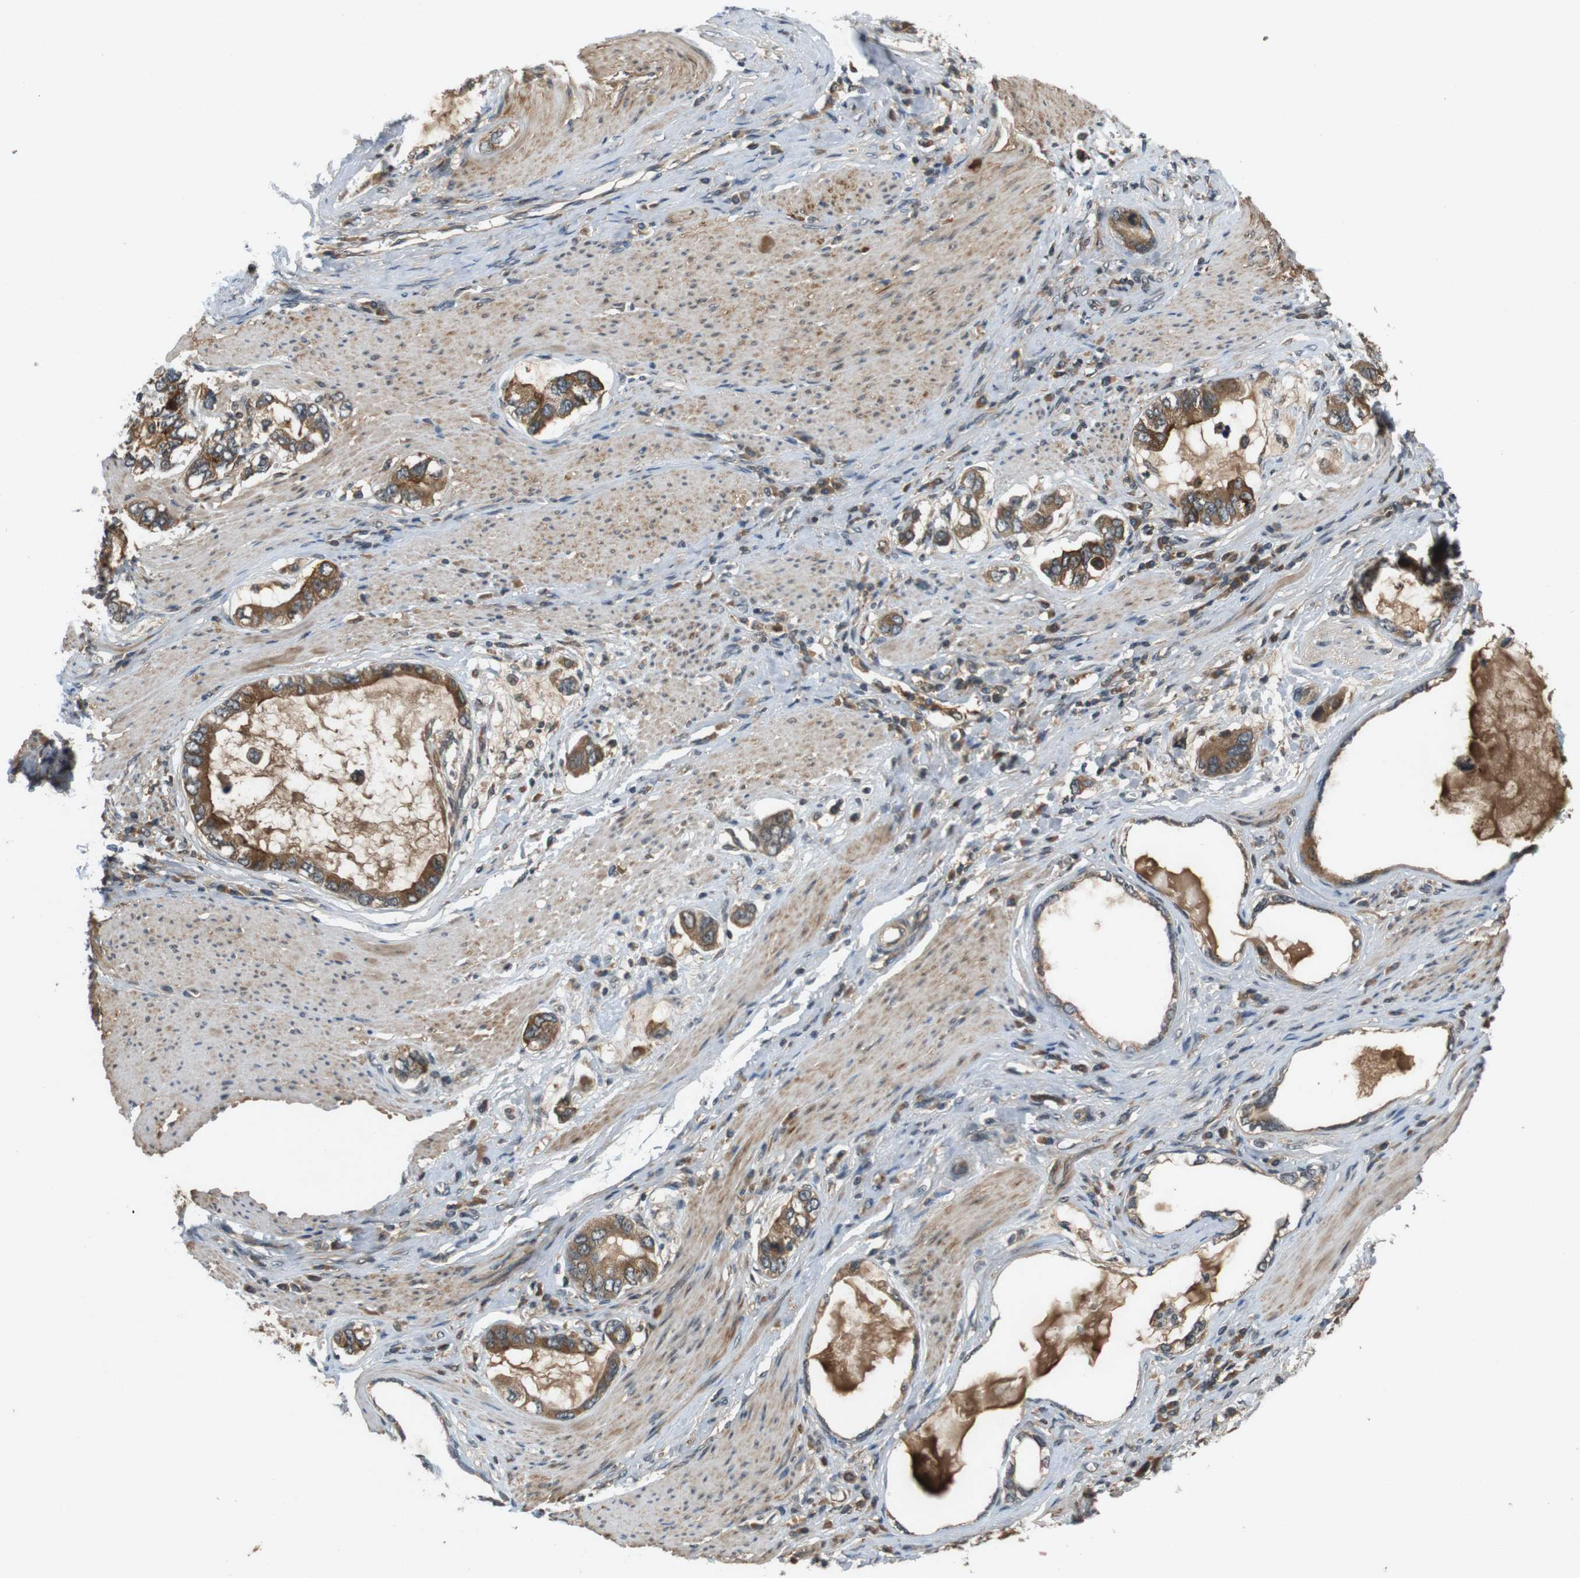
{"staining": {"intensity": "moderate", "quantity": ">75%", "location": "cytoplasmic/membranous"}, "tissue": "stomach cancer", "cell_type": "Tumor cells", "image_type": "cancer", "snomed": [{"axis": "morphology", "description": "Adenocarcinoma, NOS"}, {"axis": "topography", "description": "Stomach, lower"}], "caption": "An immunohistochemistry (IHC) image of neoplastic tissue is shown. Protein staining in brown highlights moderate cytoplasmic/membranous positivity in stomach cancer within tumor cells.", "gene": "NFKBIE", "patient": {"sex": "female", "age": 93}}